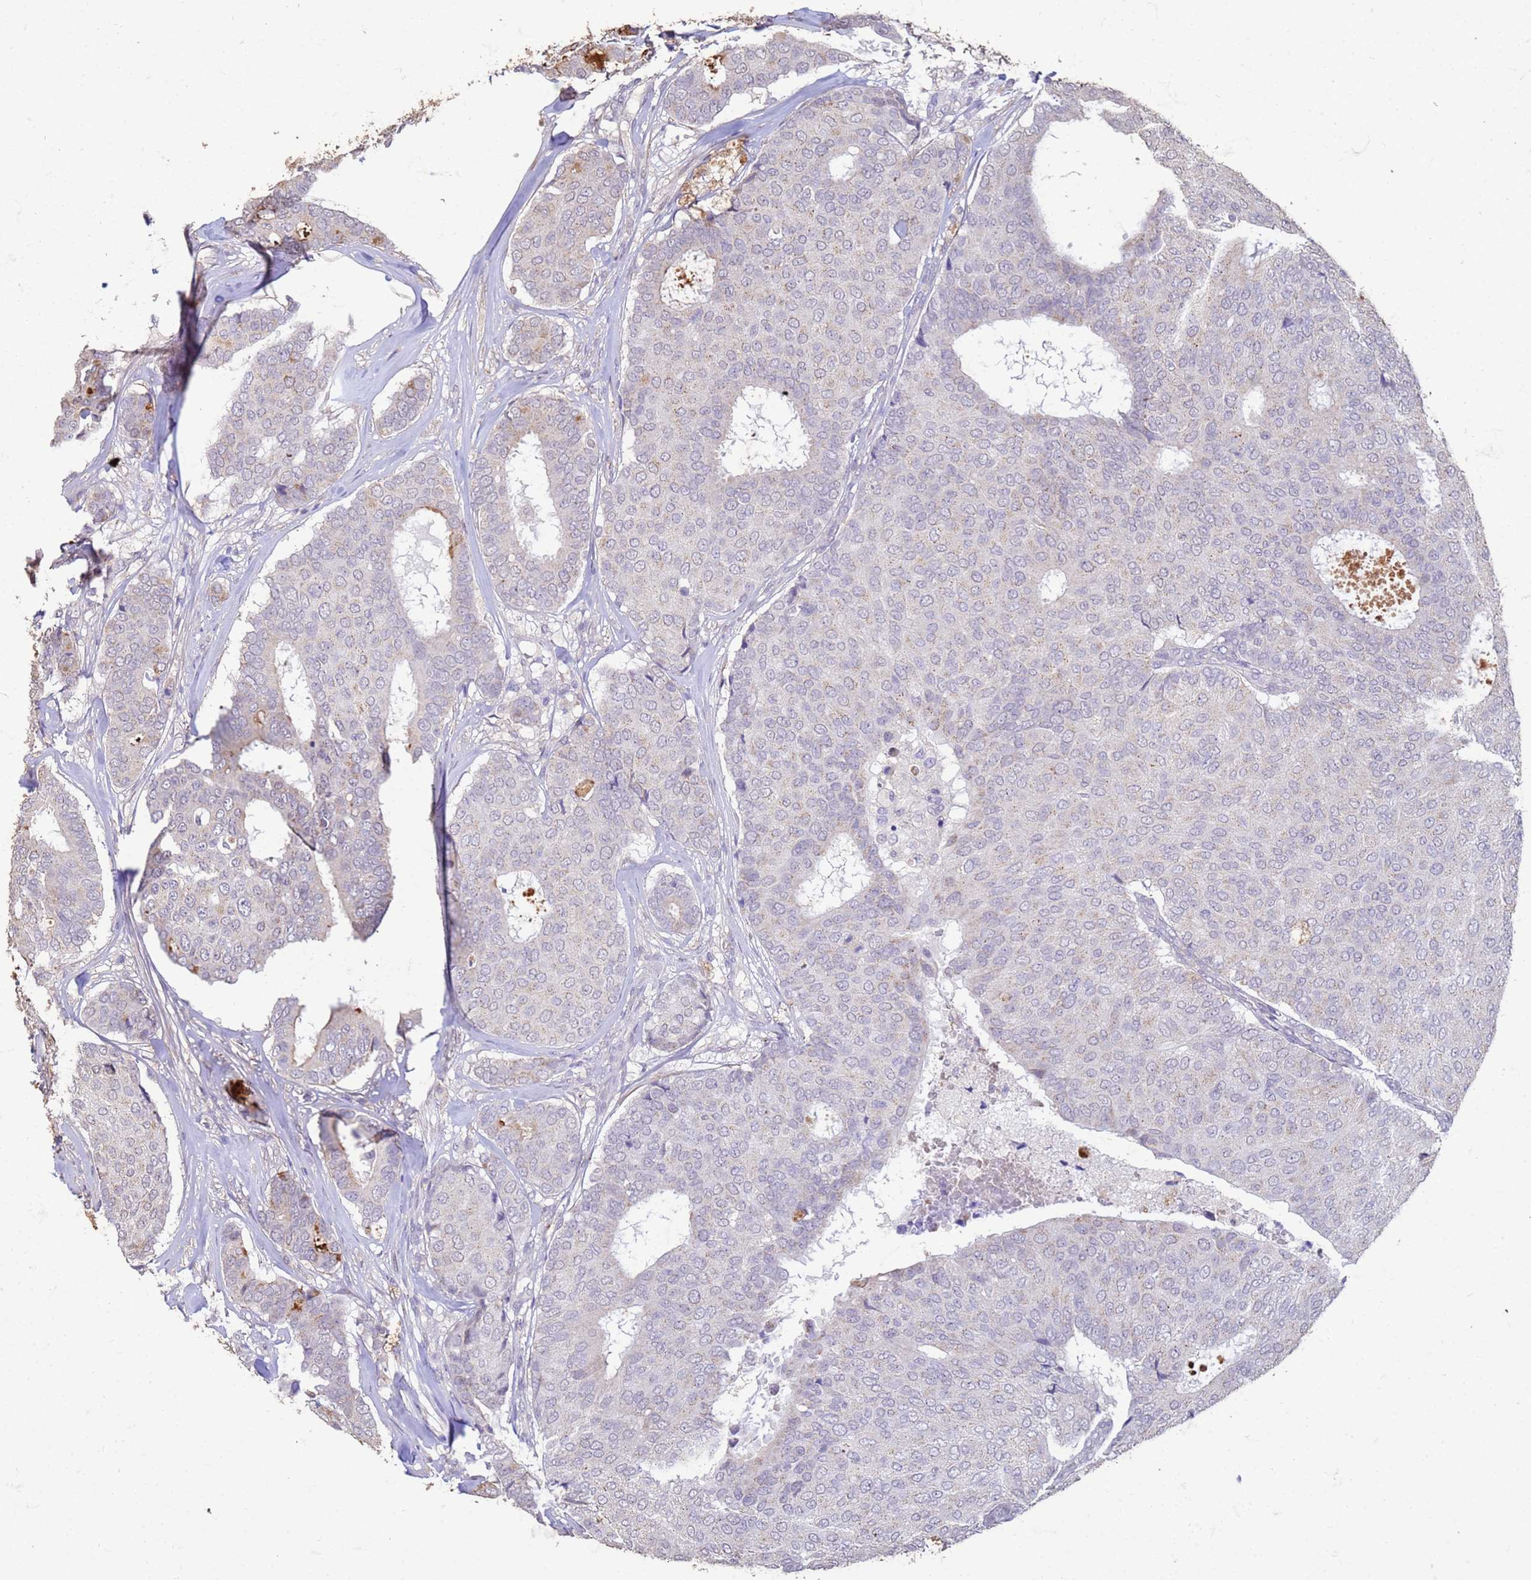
{"staining": {"intensity": "negative", "quantity": "none", "location": "none"}, "tissue": "breast cancer", "cell_type": "Tumor cells", "image_type": "cancer", "snomed": [{"axis": "morphology", "description": "Duct carcinoma"}, {"axis": "topography", "description": "Breast"}], "caption": "IHC of human breast cancer demonstrates no staining in tumor cells.", "gene": "SLC25A15", "patient": {"sex": "female", "age": 75}}